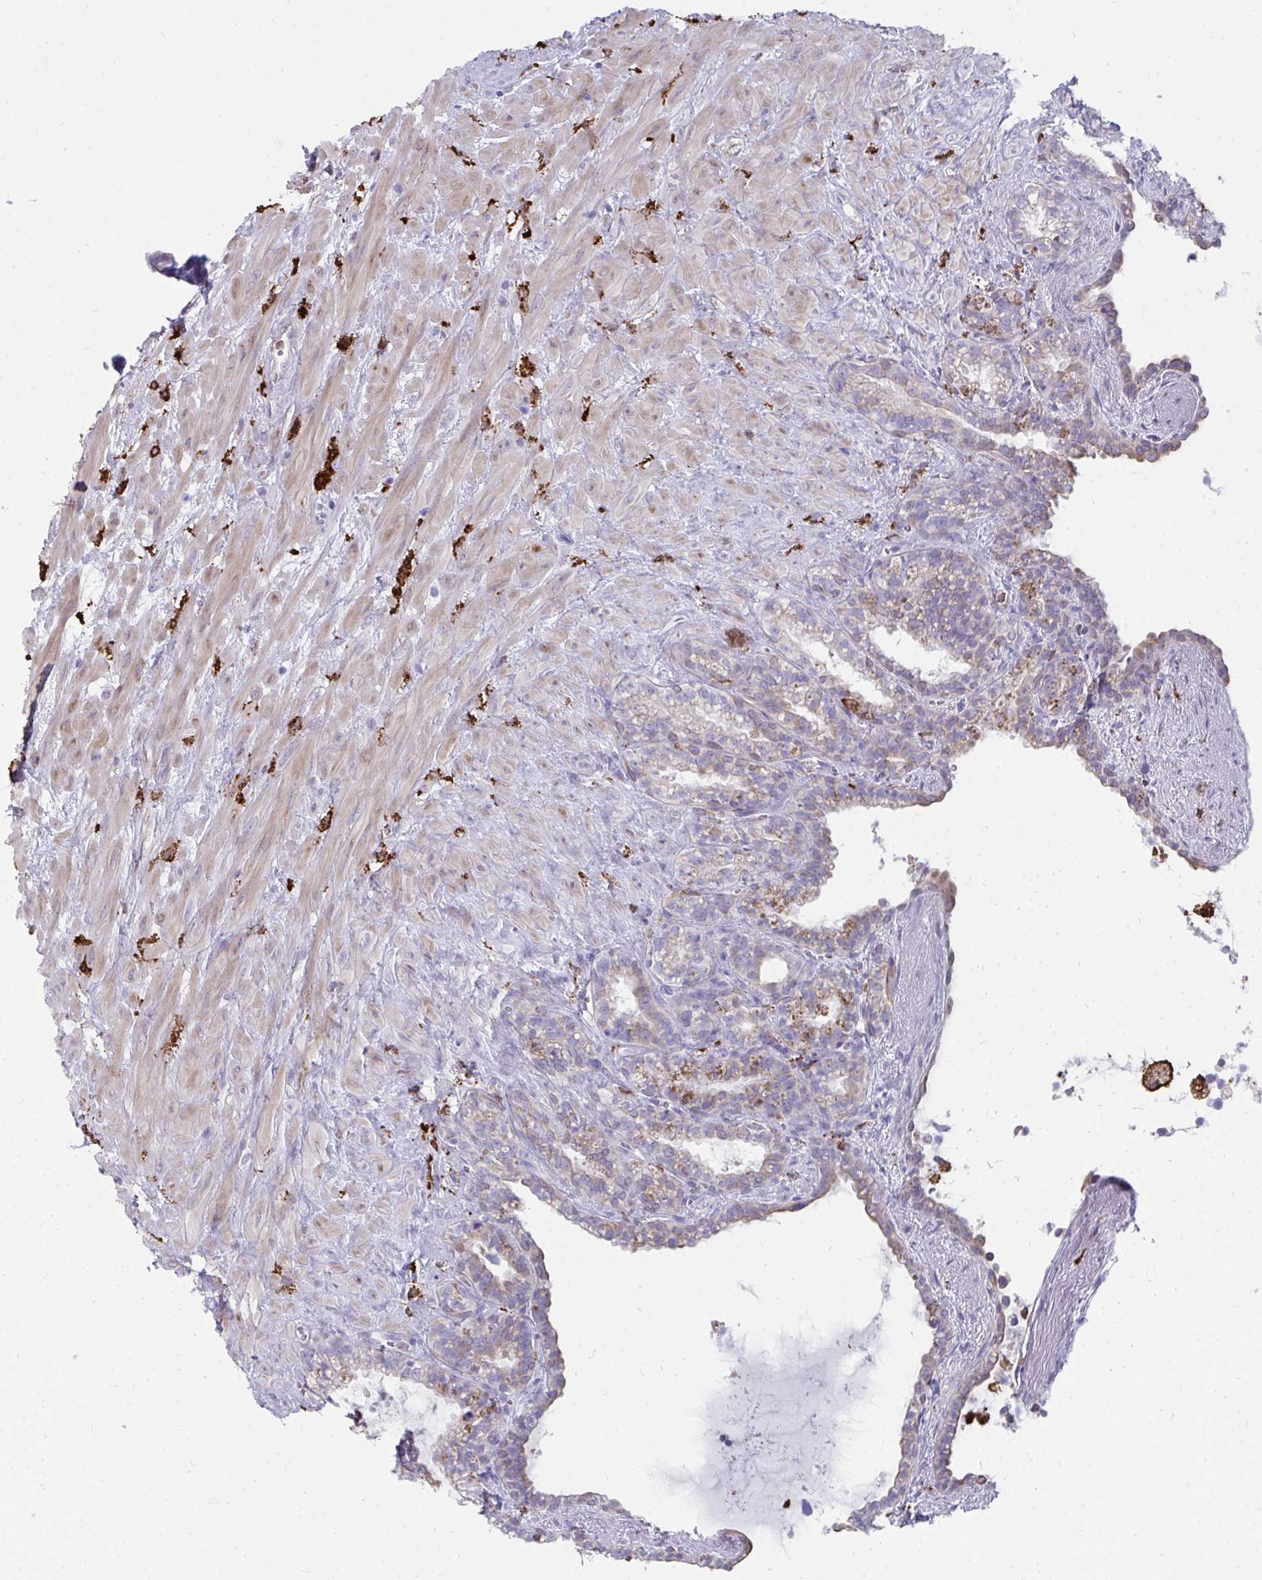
{"staining": {"intensity": "weak", "quantity": "25%-75%", "location": "cytoplasmic/membranous"}, "tissue": "seminal vesicle", "cell_type": "Glandular cells", "image_type": "normal", "snomed": [{"axis": "morphology", "description": "Normal tissue, NOS"}, {"axis": "topography", "description": "Seminal veicle"}], "caption": "Immunohistochemistry (IHC) photomicrograph of benign seminal vesicle: seminal vesicle stained using IHC displays low levels of weak protein expression localized specifically in the cytoplasmic/membranous of glandular cells, appearing as a cytoplasmic/membranous brown color.", "gene": "CD163", "patient": {"sex": "male", "age": 76}}